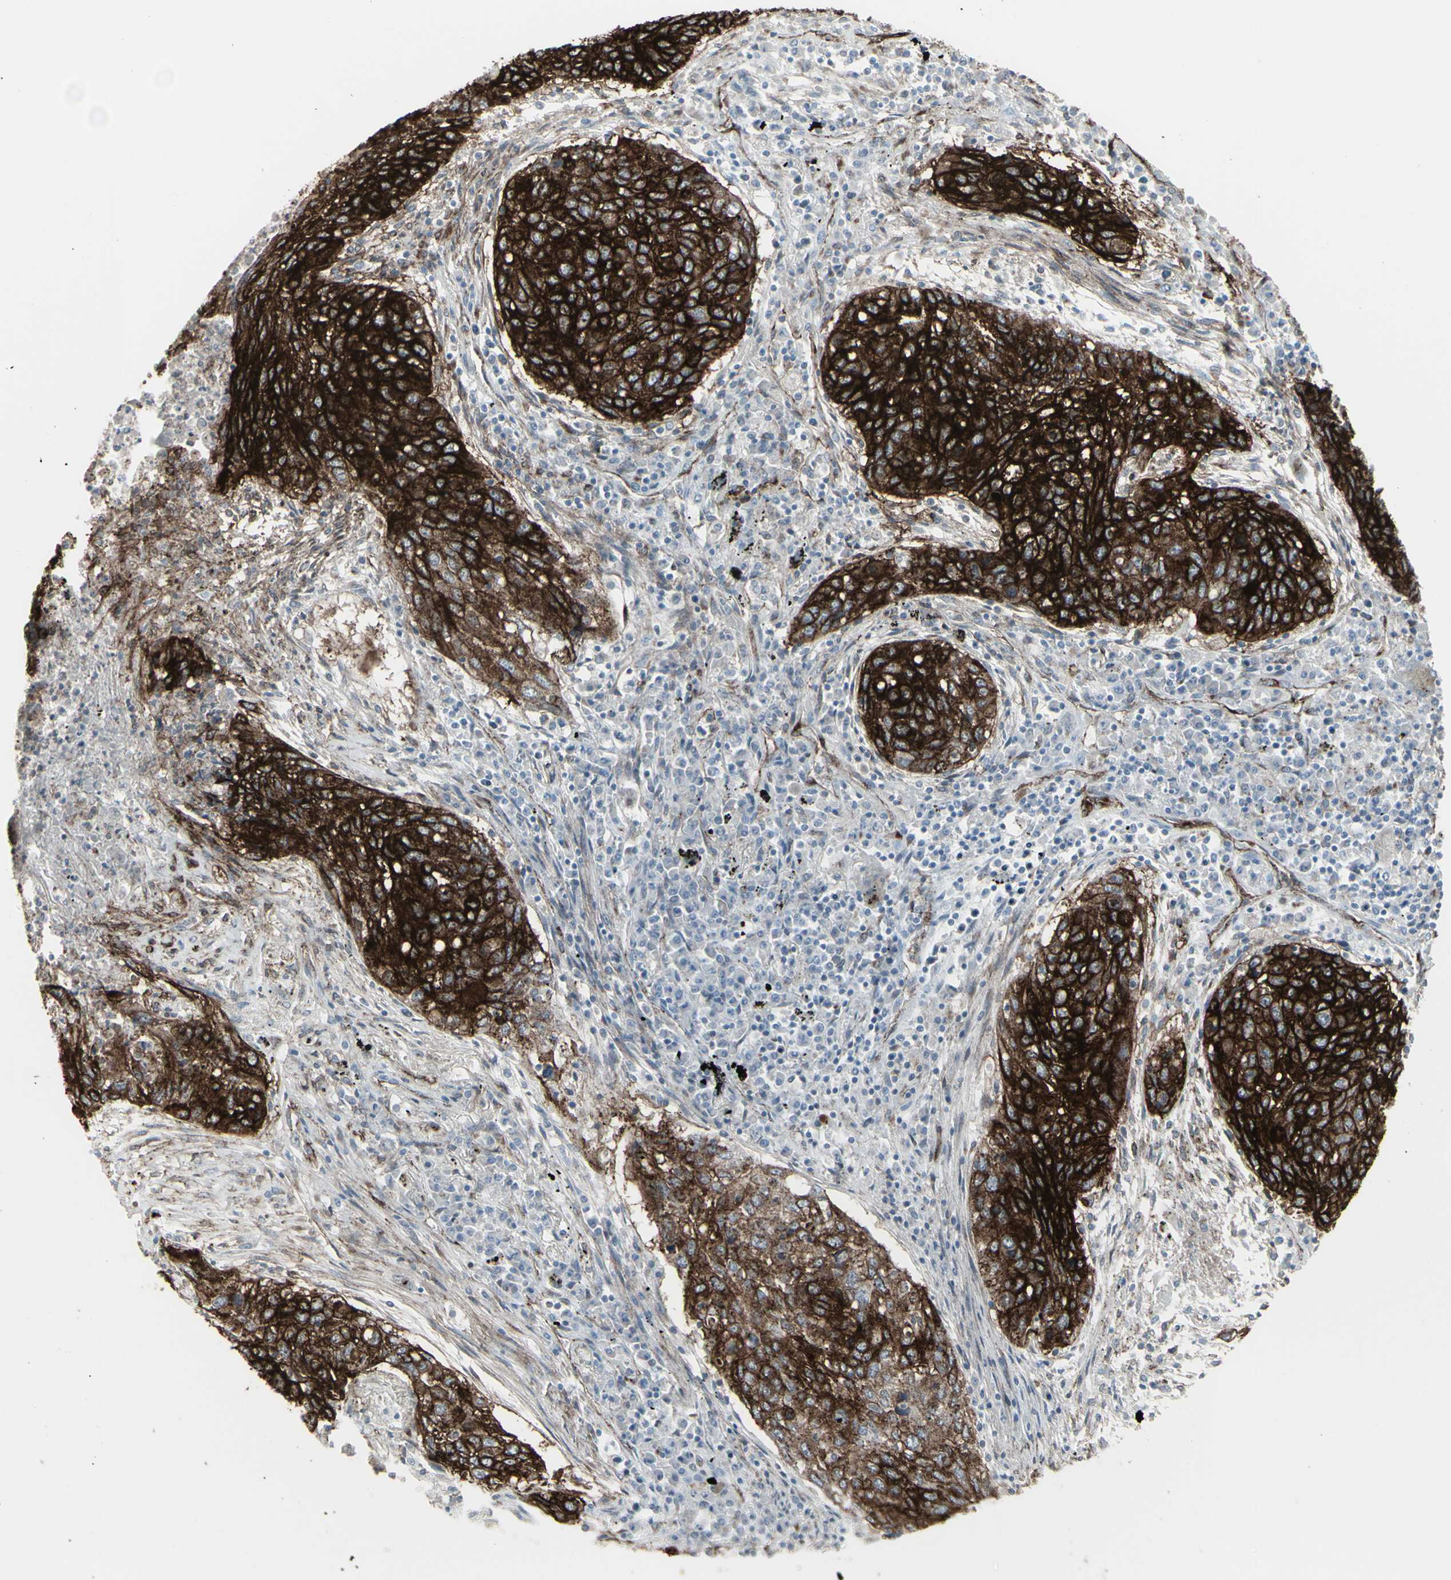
{"staining": {"intensity": "strong", "quantity": ">75%", "location": "cytoplasmic/membranous"}, "tissue": "lung cancer", "cell_type": "Tumor cells", "image_type": "cancer", "snomed": [{"axis": "morphology", "description": "Squamous cell carcinoma, NOS"}, {"axis": "topography", "description": "Lung"}], "caption": "The immunohistochemical stain highlights strong cytoplasmic/membranous staining in tumor cells of squamous cell carcinoma (lung) tissue.", "gene": "GJA1", "patient": {"sex": "female", "age": 63}}